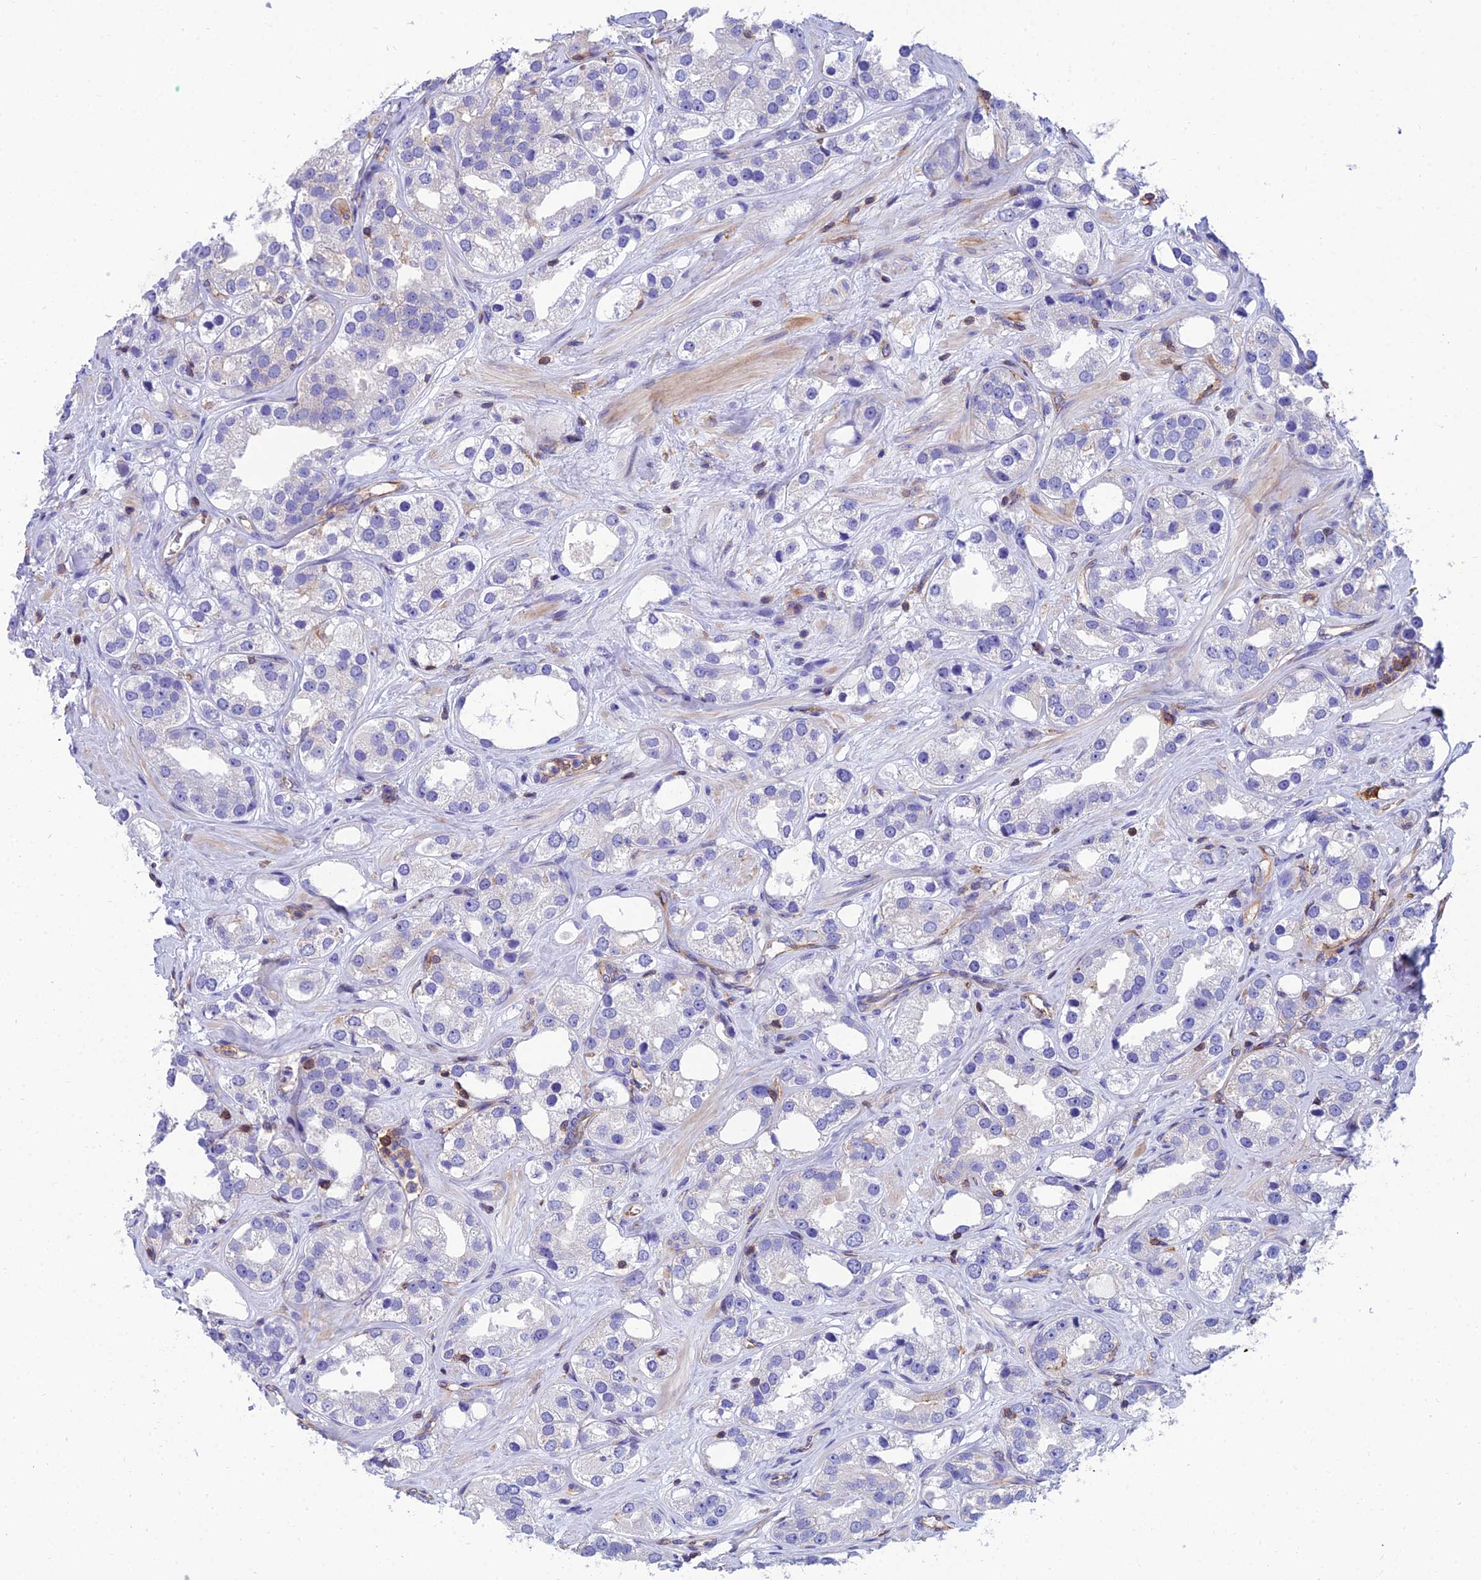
{"staining": {"intensity": "negative", "quantity": "none", "location": "none"}, "tissue": "prostate cancer", "cell_type": "Tumor cells", "image_type": "cancer", "snomed": [{"axis": "morphology", "description": "Adenocarcinoma, NOS"}, {"axis": "topography", "description": "Prostate"}], "caption": "Photomicrograph shows no significant protein positivity in tumor cells of prostate cancer (adenocarcinoma).", "gene": "PPP1R18", "patient": {"sex": "male", "age": 79}}